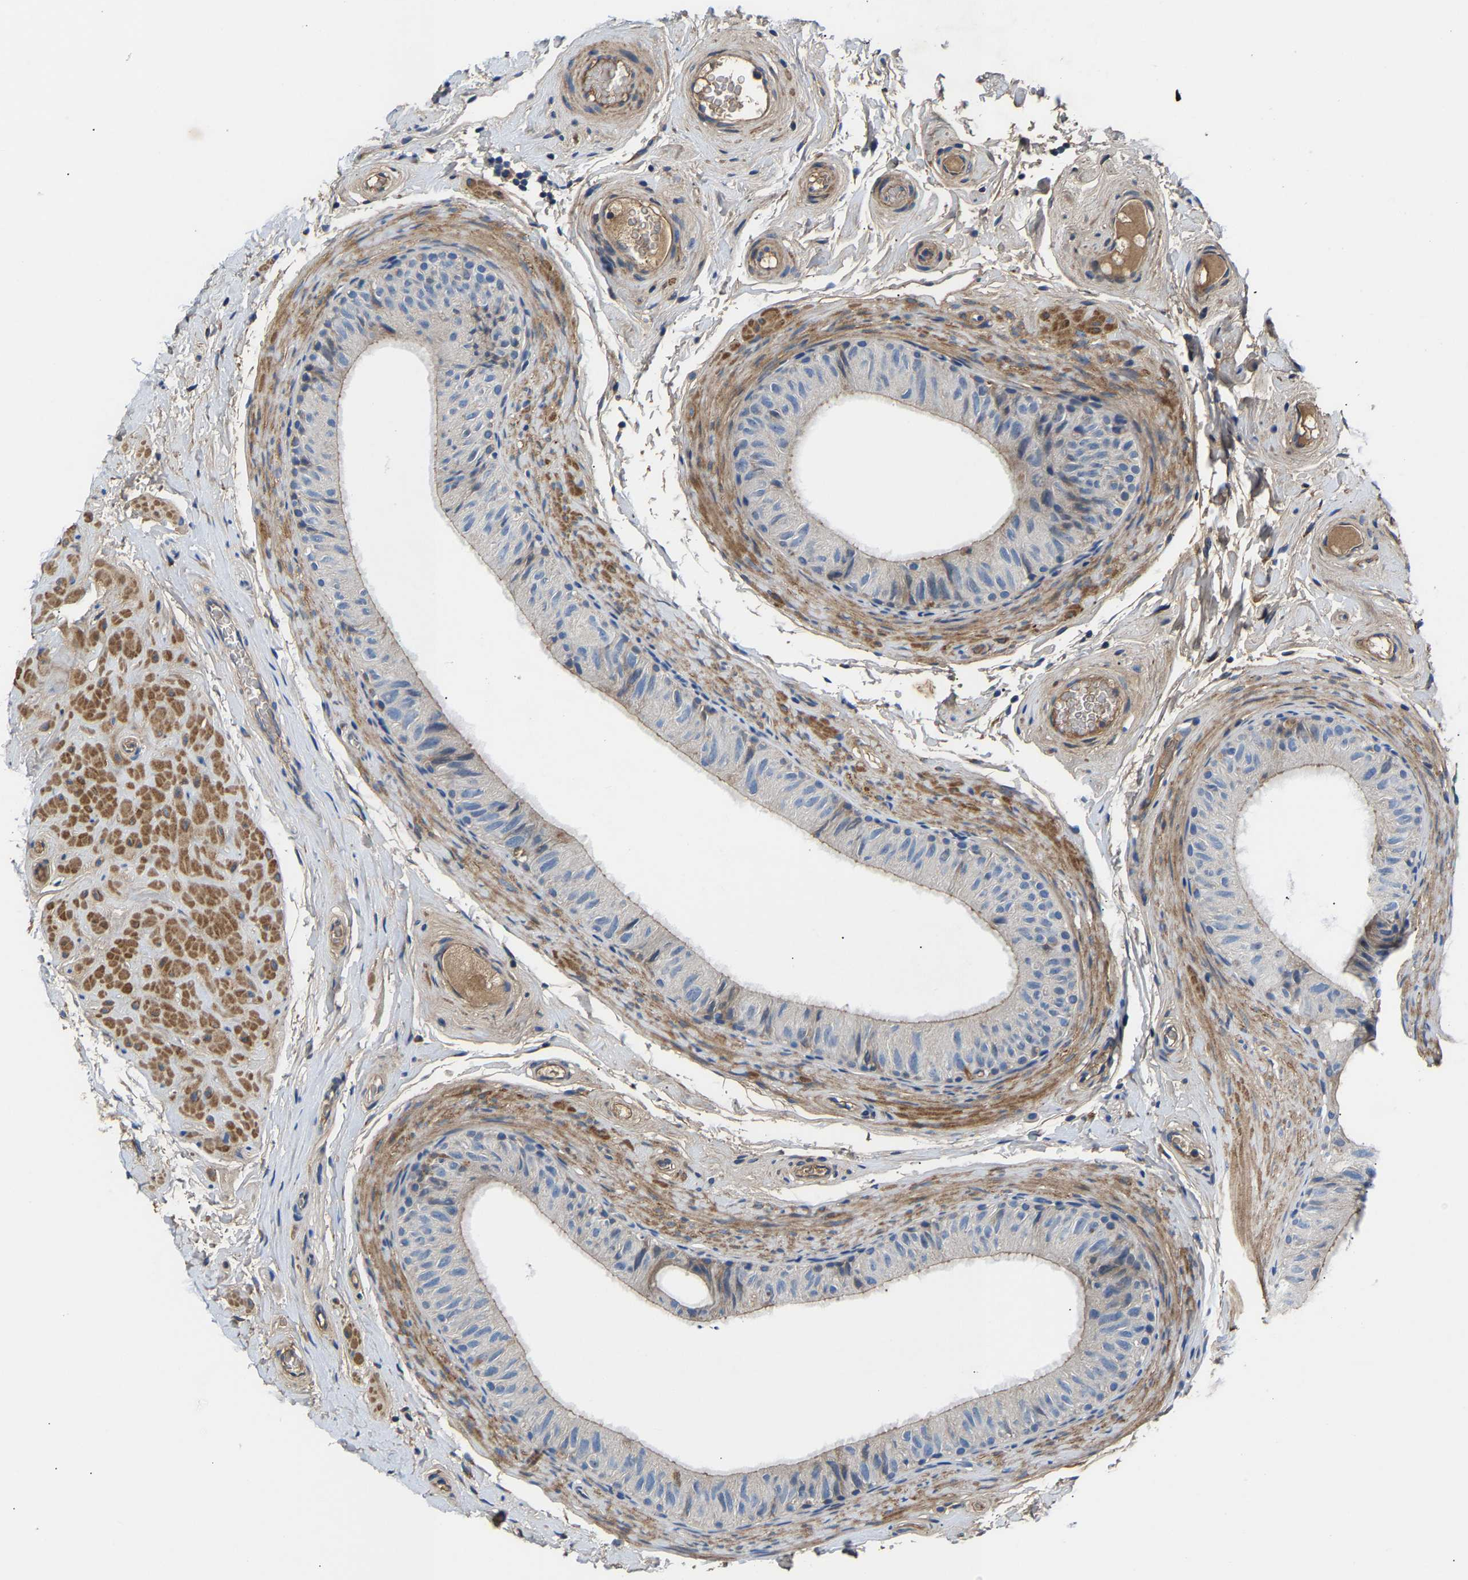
{"staining": {"intensity": "moderate", "quantity": "25%-75%", "location": "cytoplasmic/membranous"}, "tissue": "epididymis", "cell_type": "Glandular cells", "image_type": "normal", "snomed": [{"axis": "morphology", "description": "Normal tissue, NOS"}, {"axis": "topography", "description": "Epididymis"}], "caption": "Immunohistochemical staining of unremarkable human epididymis demonstrates moderate cytoplasmic/membranous protein expression in about 25%-75% of glandular cells. The staining is performed using DAB brown chromogen to label protein expression. The nuclei are counter-stained blue using hematoxylin.", "gene": "CCDC171", "patient": {"sex": "male", "age": 34}}